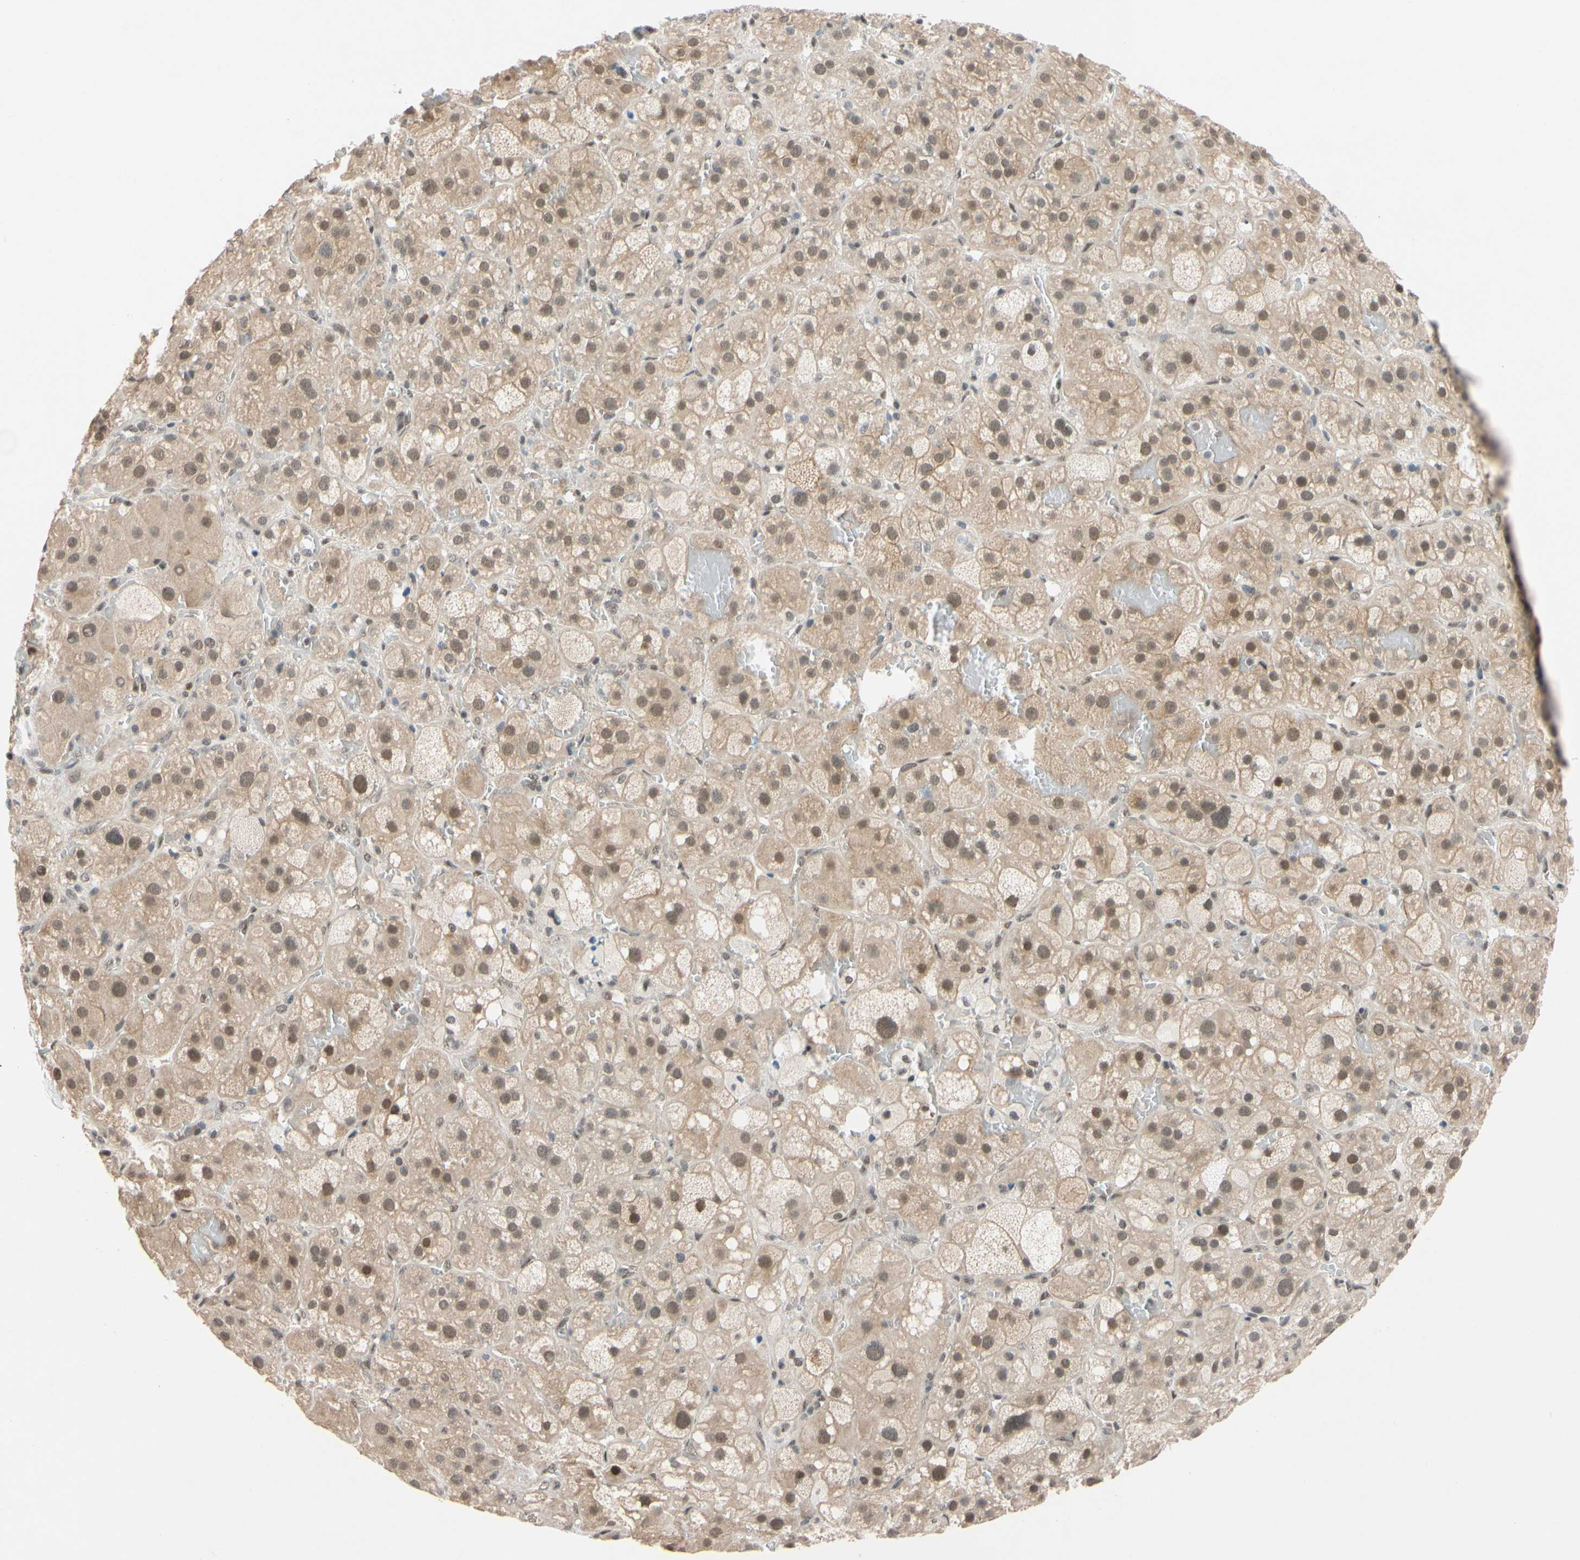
{"staining": {"intensity": "moderate", "quantity": ">75%", "location": "cytoplasmic/membranous,nuclear"}, "tissue": "adrenal gland", "cell_type": "Glandular cells", "image_type": "normal", "snomed": [{"axis": "morphology", "description": "Normal tissue, NOS"}, {"axis": "topography", "description": "Adrenal gland"}], "caption": "High-magnification brightfield microscopy of normal adrenal gland stained with DAB (3,3'-diaminobenzidine) (brown) and counterstained with hematoxylin (blue). glandular cells exhibit moderate cytoplasmic/membranous,nuclear positivity is identified in approximately>75% of cells. The staining was performed using DAB, with brown indicating positive protein expression. Nuclei are stained blue with hematoxylin.", "gene": "TAF4", "patient": {"sex": "female", "age": 47}}